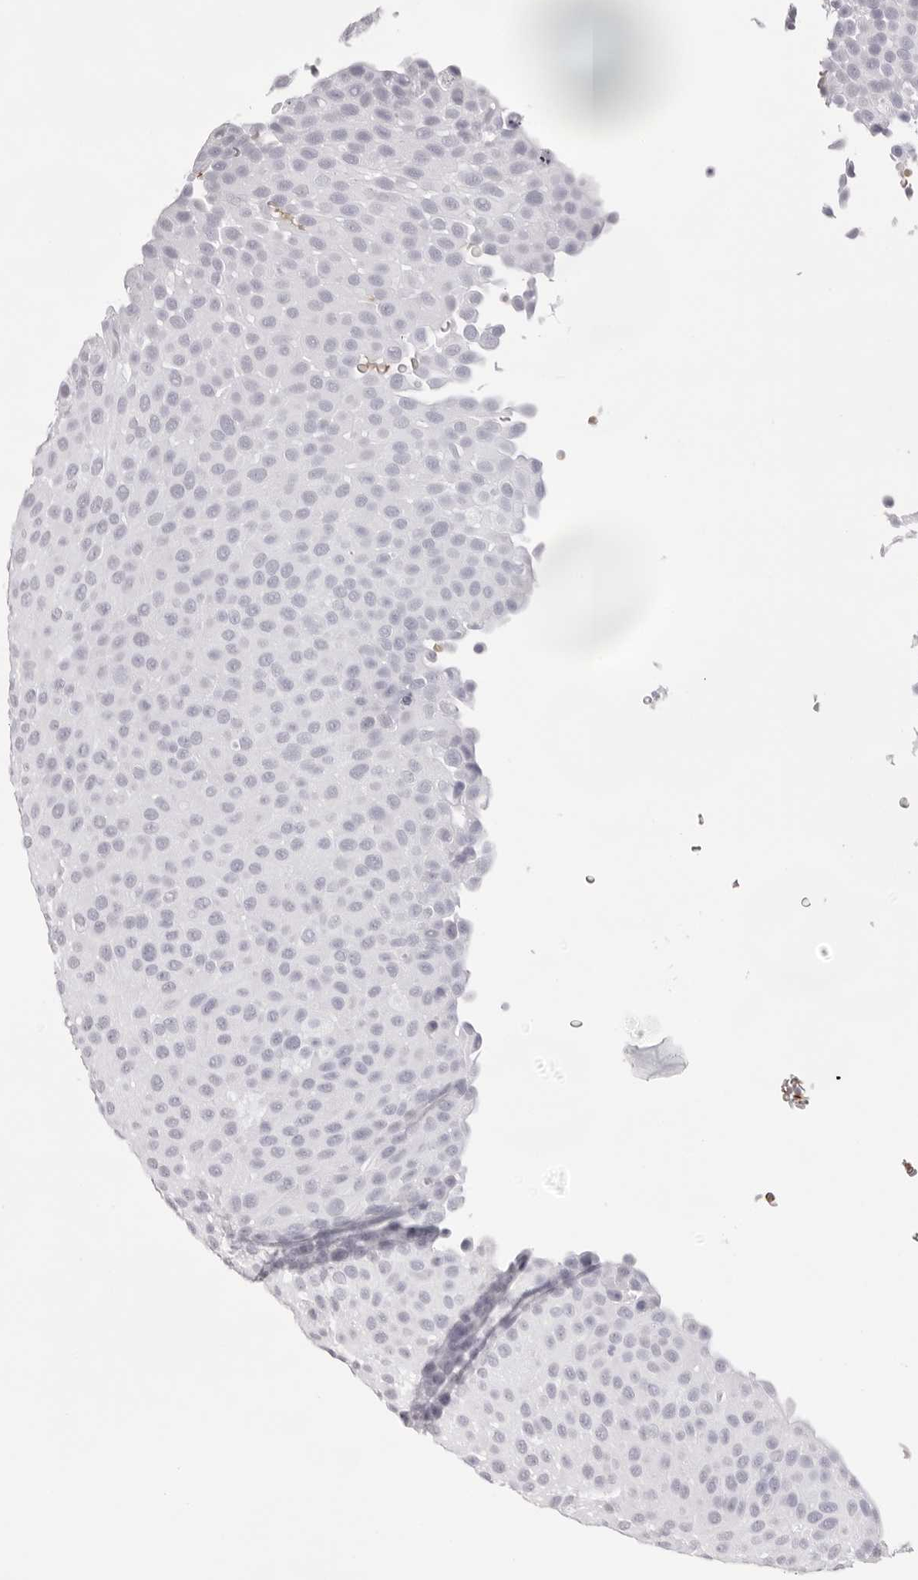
{"staining": {"intensity": "negative", "quantity": "none", "location": "none"}, "tissue": "urothelial cancer", "cell_type": "Tumor cells", "image_type": "cancer", "snomed": [{"axis": "morphology", "description": "Urothelial carcinoma, Low grade"}, {"axis": "topography", "description": "Urinary bladder"}], "caption": "Immunohistochemical staining of human urothelial carcinoma (low-grade) displays no significant expression in tumor cells.", "gene": "SPTA1", "patient": {"sex": "male", "age": 78}}